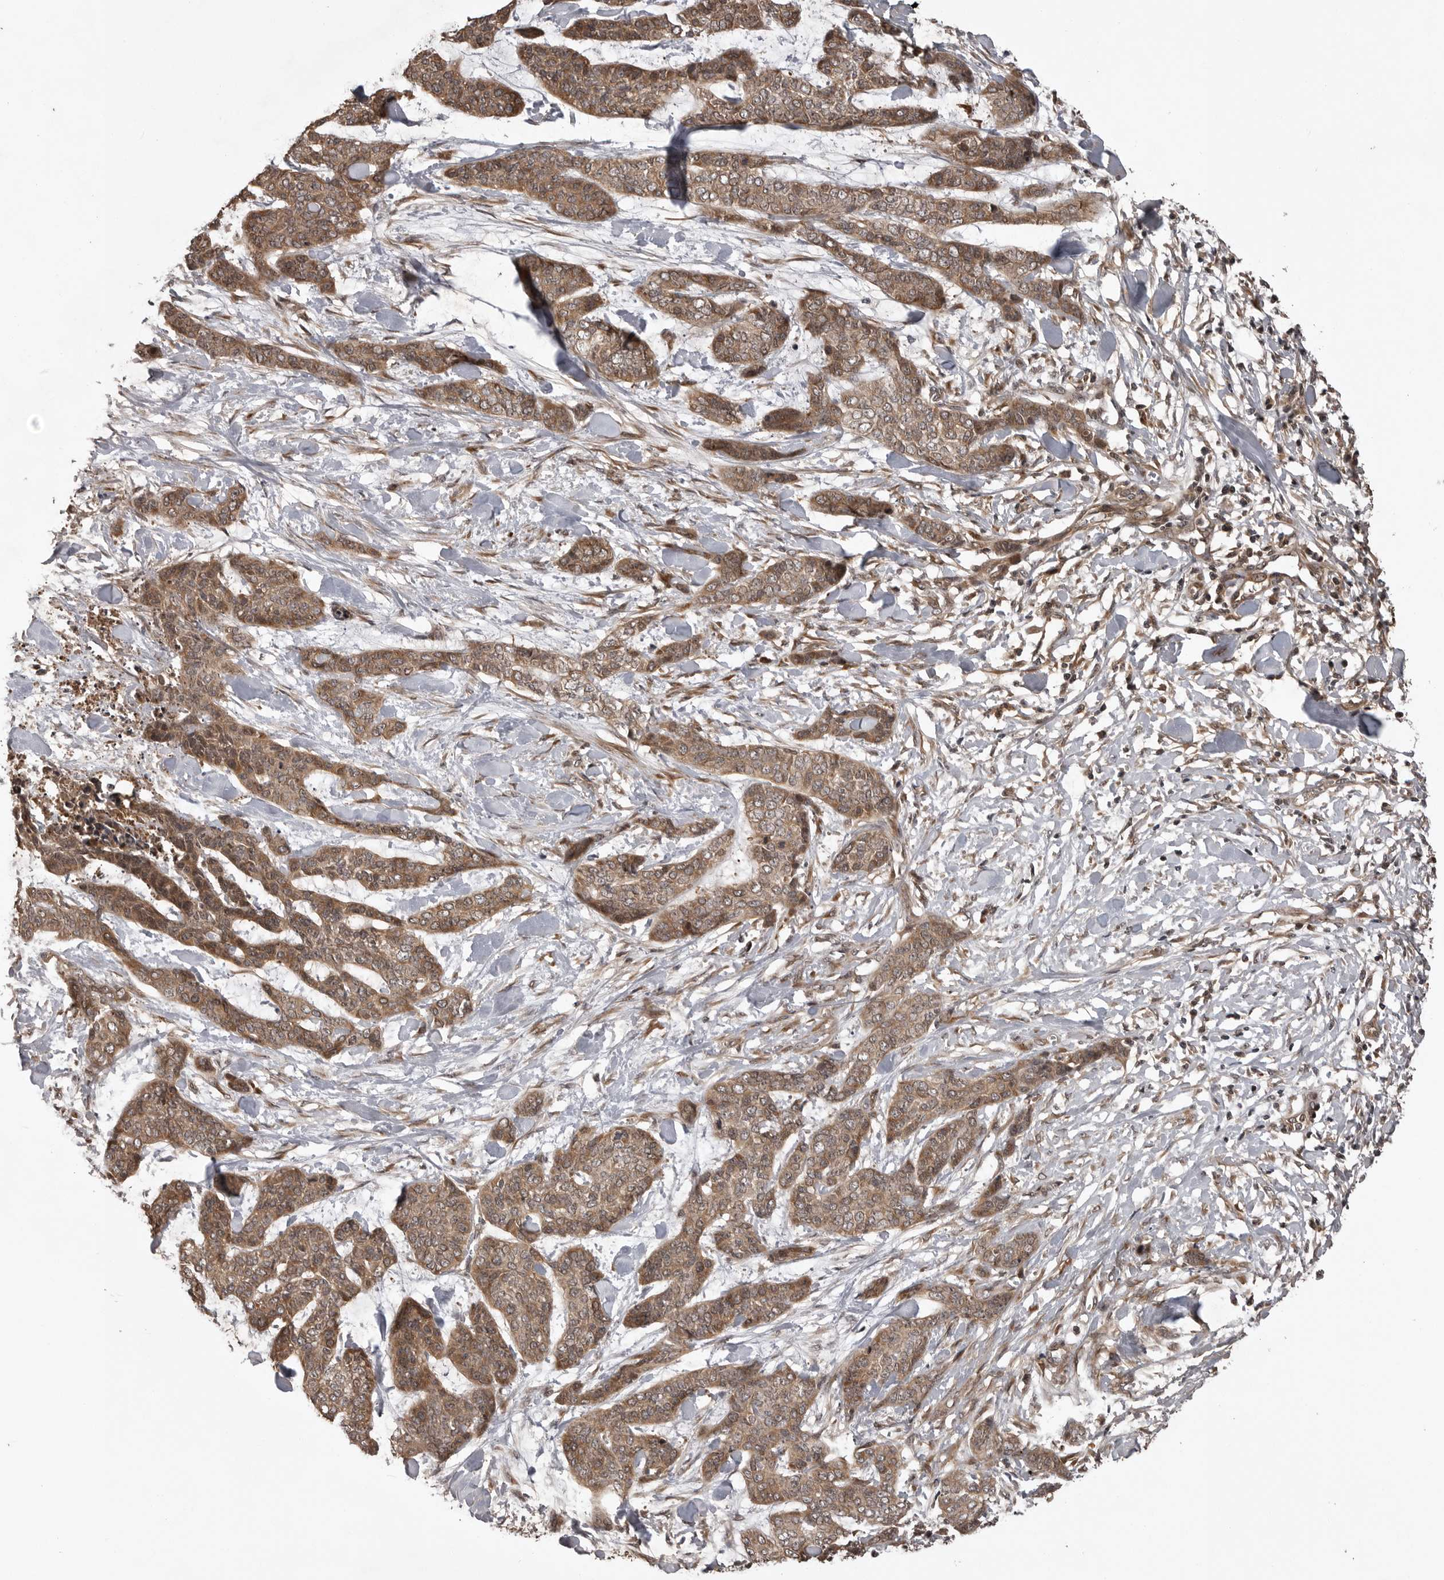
{"staining": {"intensity": "moderate", "quantity": ">75%", "location": "cytoplasmic/membranous"}, "tissue": "skin cancer", "cell_type": "Tumor cells", "image_type": "cancer", "snomed": [{"axis": "morphology", "description": "Basal cell carcinoma"}, {"axis": "topography", "description": "Skin"}], "caption": "This micrograph displays immunohistochemistry staining of human skin cancer, with medium moderate cytoplasmic/membranous expression in about >75% of tumor cells.", "gene": "AKAP7", "patient": {"sex": "female", "age": 64}}